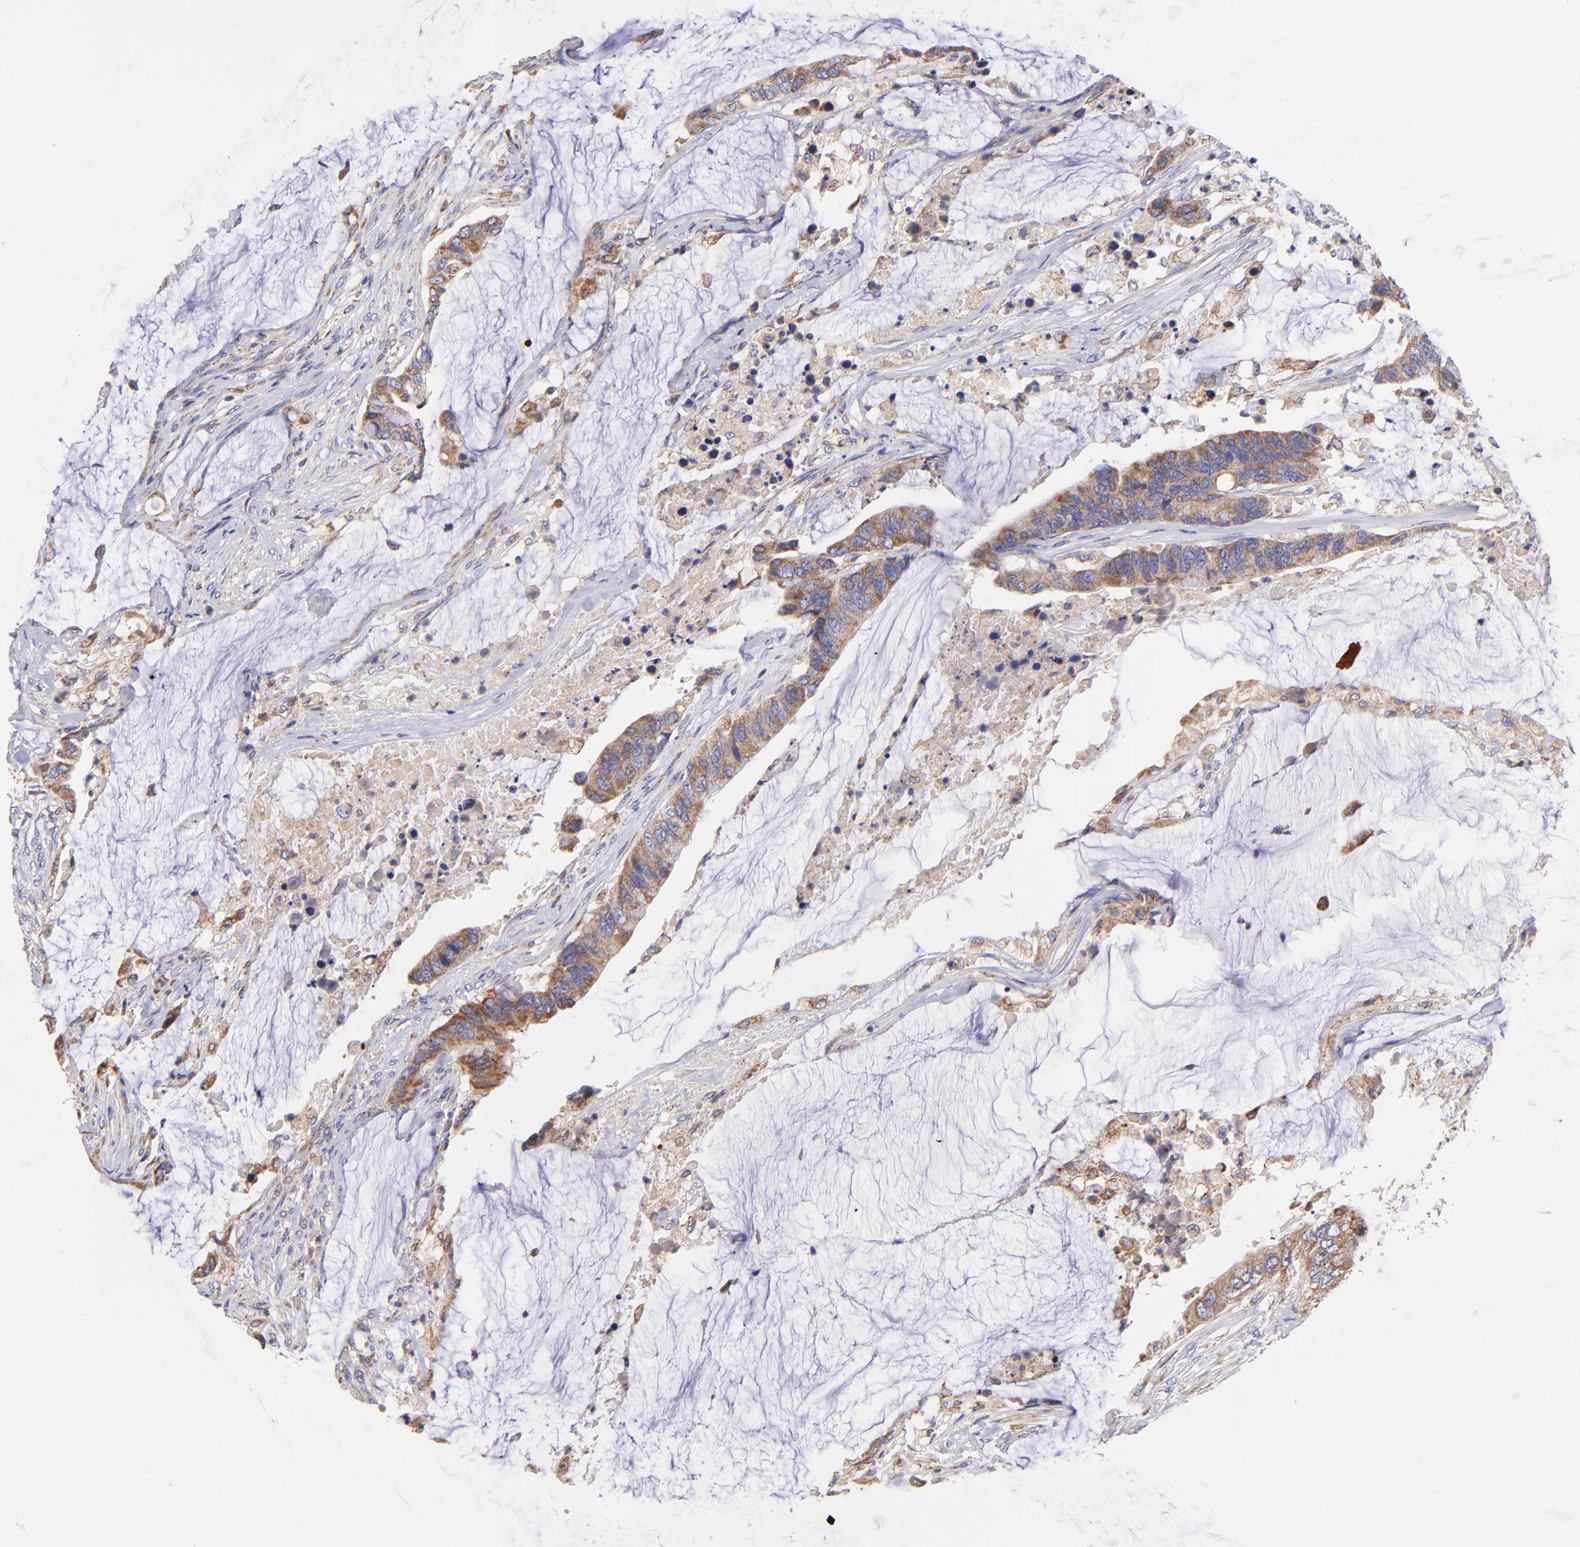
{"staining": {"intensity": "moderate", "quantity": ">75%", "location": "cytoplasmic/membranous"}, "tissue": "colorectal cancer", "cell_type": "Tumor cells", "image_type": "cancer", "snomed": [{"axis": "morphology", "description": "Adenocarcinoma, NOS"}, {"axis": "topography", "description": "Rectum"}], "caption": "IHC of colorectal cancer (adenocarcinoma) reveals medium levels of moderate cytoplasmic/membranous expression in about >75% of tumor cells.", "gene": "PREX1", "patient": {"sex": "female", "age": 59}}